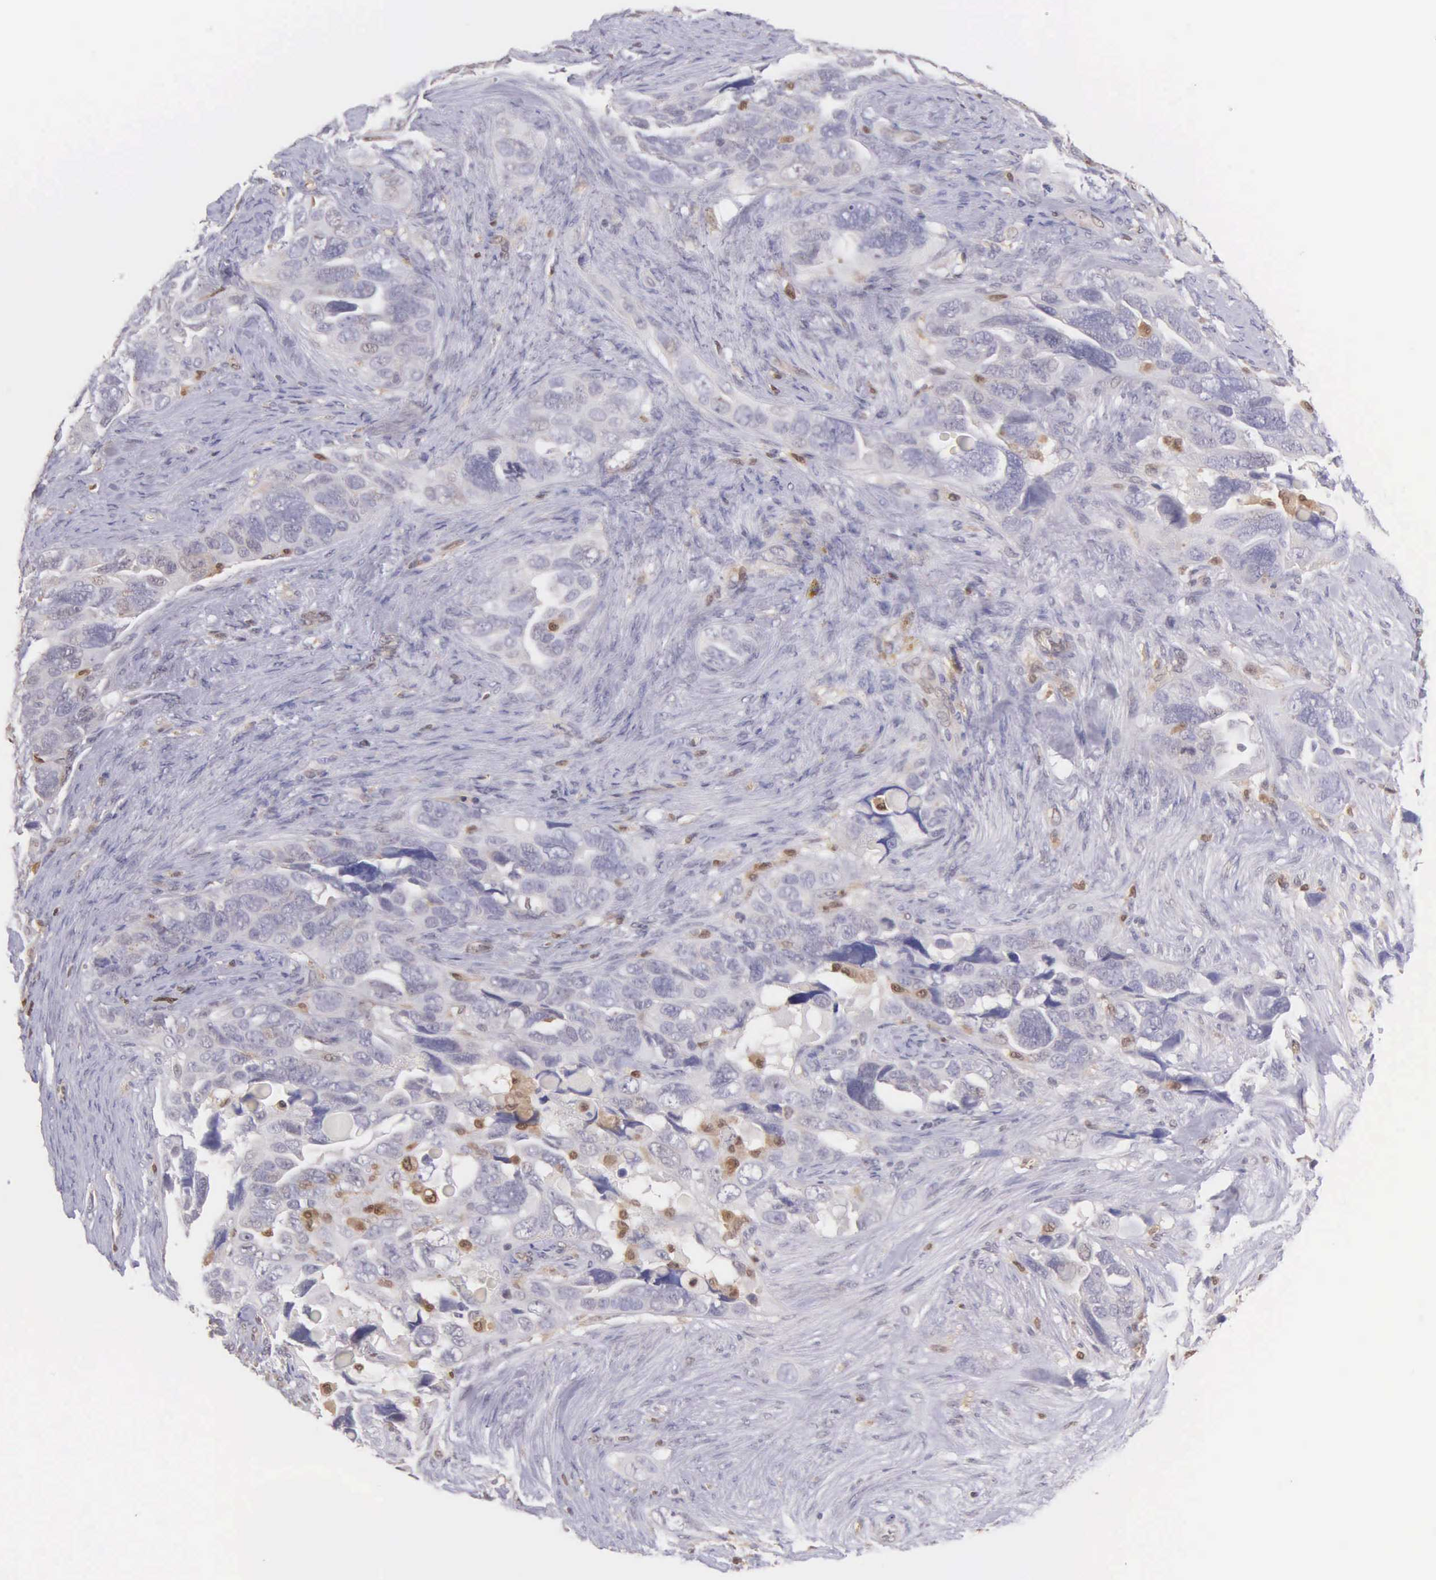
{"staining": {"intensity": "moderate", "quantity": "<25%", "location": "cytoplasmic/membranous"}, "tissue": "ovarian cancer", "cell_type": "Tumor cells", "image_type": "cancer", "snomed": [{"axis": "morphology", "description": "Cystadenocarcinoma, serous, NOS"}, {"axis": "topography", "description": "Ovary"}], "caption": "Brown immunohistochemical staining in serous cystadenocarcinoma (ovarian) reveals moderate cytoplasmic/membranous staining in about <25% of tumor cells. The staining is performed using DAB brown chromogen to label protein expression. The nuclei are counter-stained blue using hematoxylin.", "gene": "BID", "patient": {"sex": "female", "age": 63}}